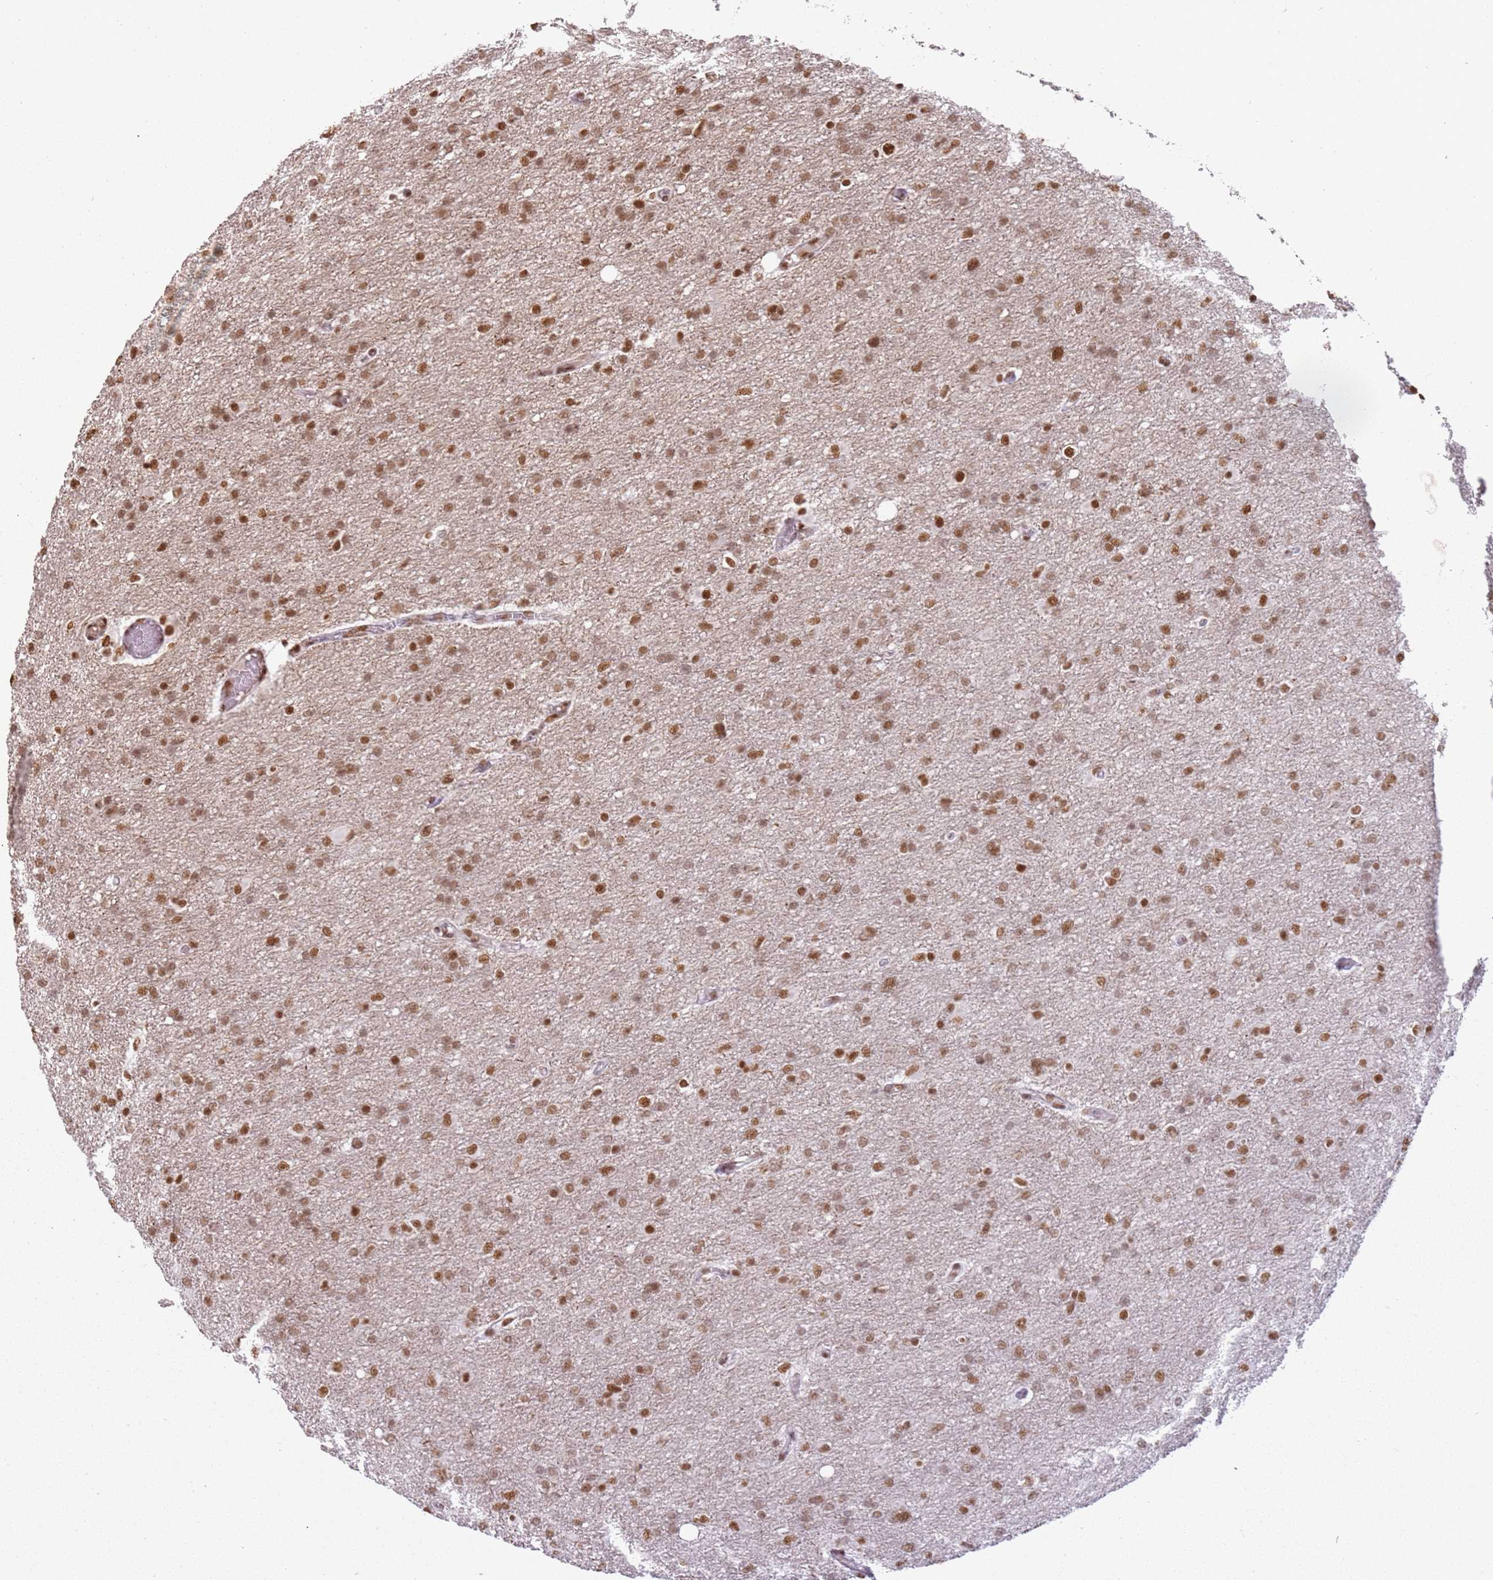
{"staining": {"intensity": "moderate", "quantity": "25%-75%", "location": "nuclear"}, "tissue": "glioma", "cell_type": "Tumor cells", "image_type": "cancer", "snomed": [{"axis": "morphology", "description": "Glioma, malignant, High grade"}, {"axis": "topography", "description": "Cerebral cortex"}], "caption": "Protein staining of glioma tissue reveals moderate nuclear positivity in about 25%-75% of tumor cells. (Brightfield microscopy of DAB IHC at high magnification).", "gene": "TENT4A", "patient": {"sex": "female", "age": 36}}